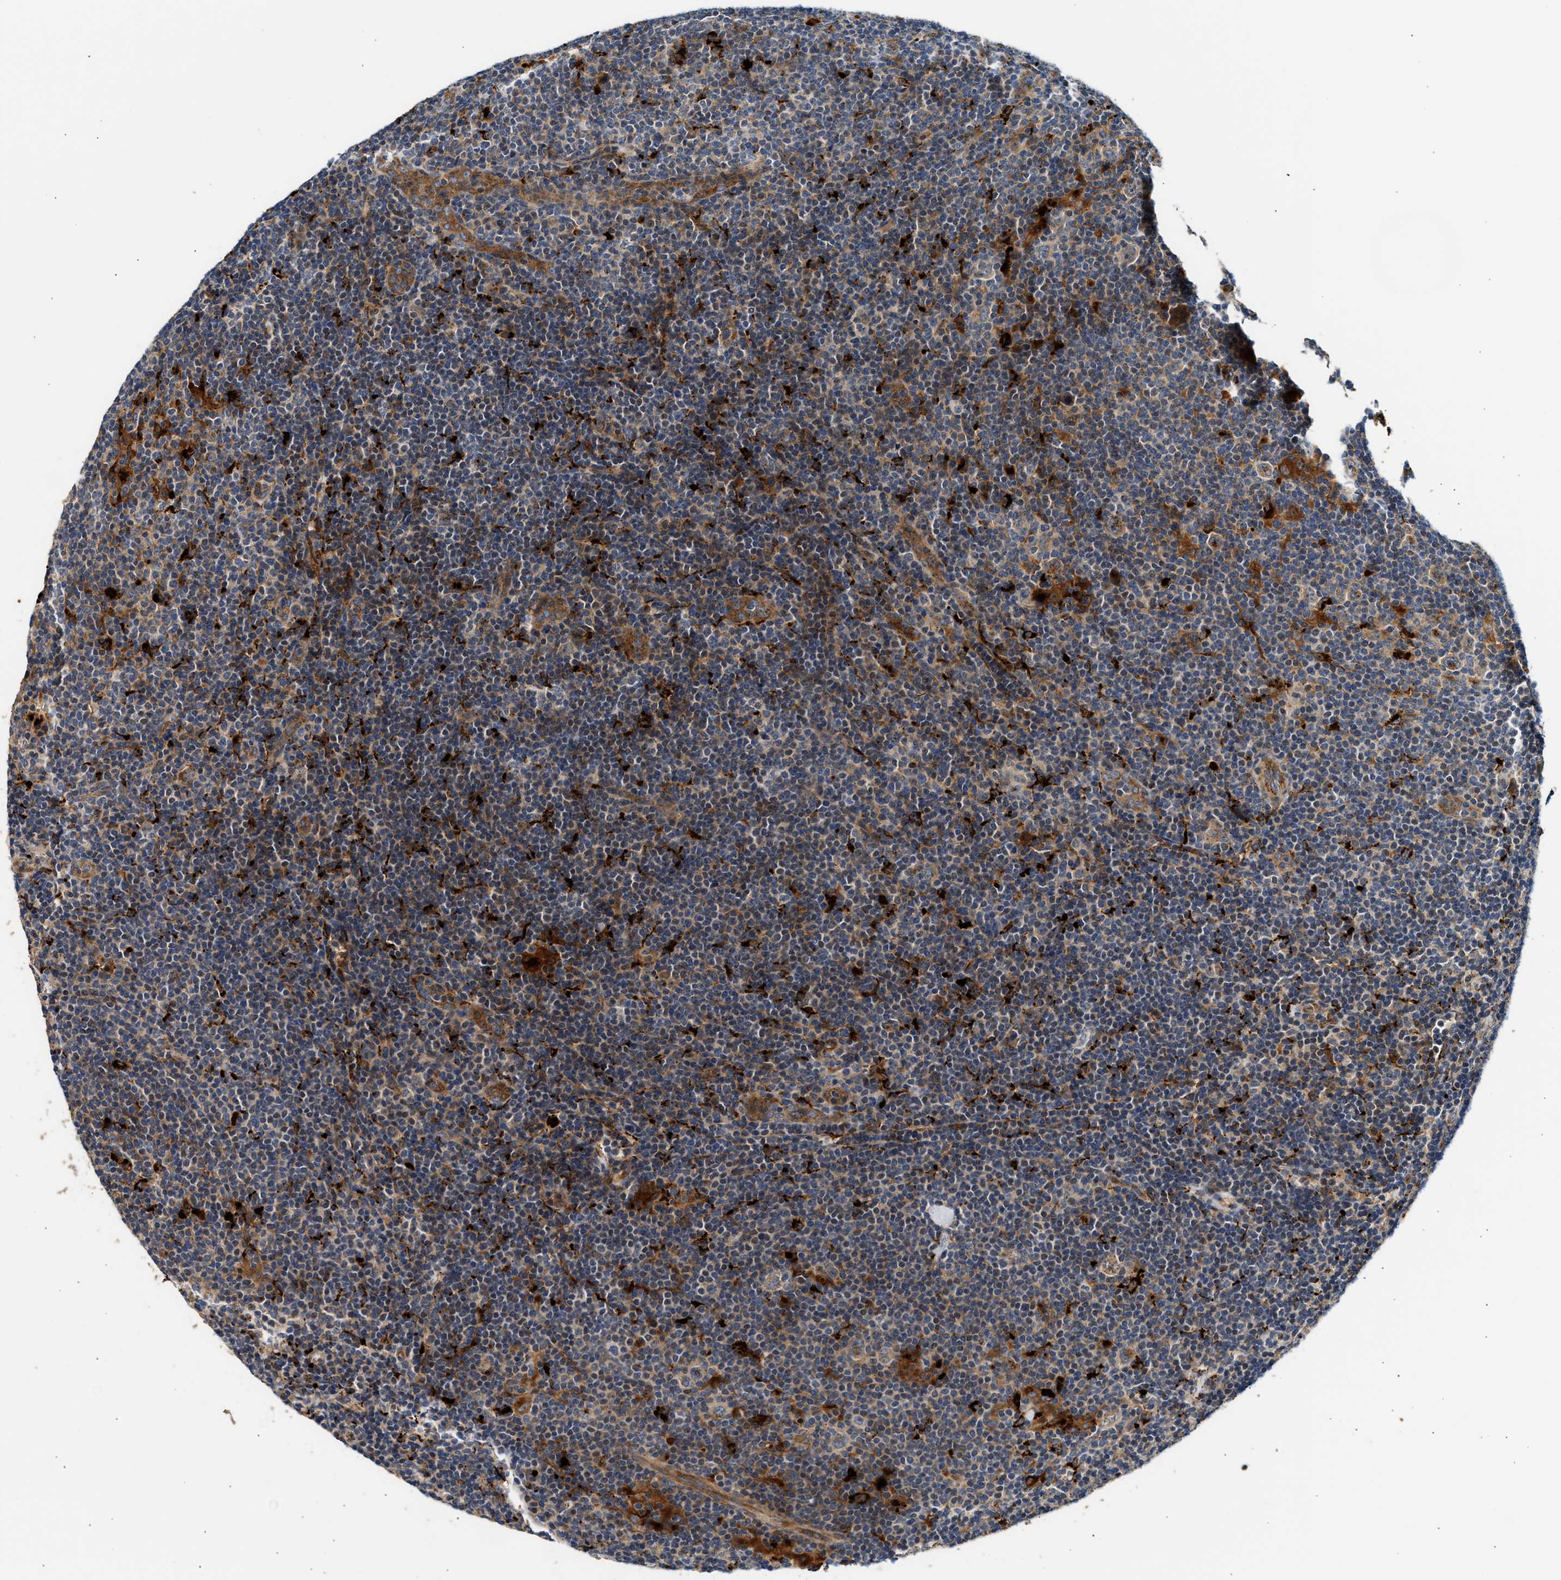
{"staining": {"intensity": "moderate", "quantity": ">75%", "location": "cytoplasmic/membranous"}, "tissue": "lymphoma", "cell_type": "Tumor cells", "image_type": "cancer", "snomed": [{"axis": "morphology", "description": "Hodgkin's disease, NOS"}, {"axis": "topography", "description": "Lymph node"}], "caption": "Protein staining of lymphoma tissue displays moderate cytoplasmic/membranous staining in approximately >75% of tumor cells. The protein of interest is shown in brown color, while the nuclei are stained blue.", "gene": "PLD3", "patient": {"sex": "female", "age": 57}}